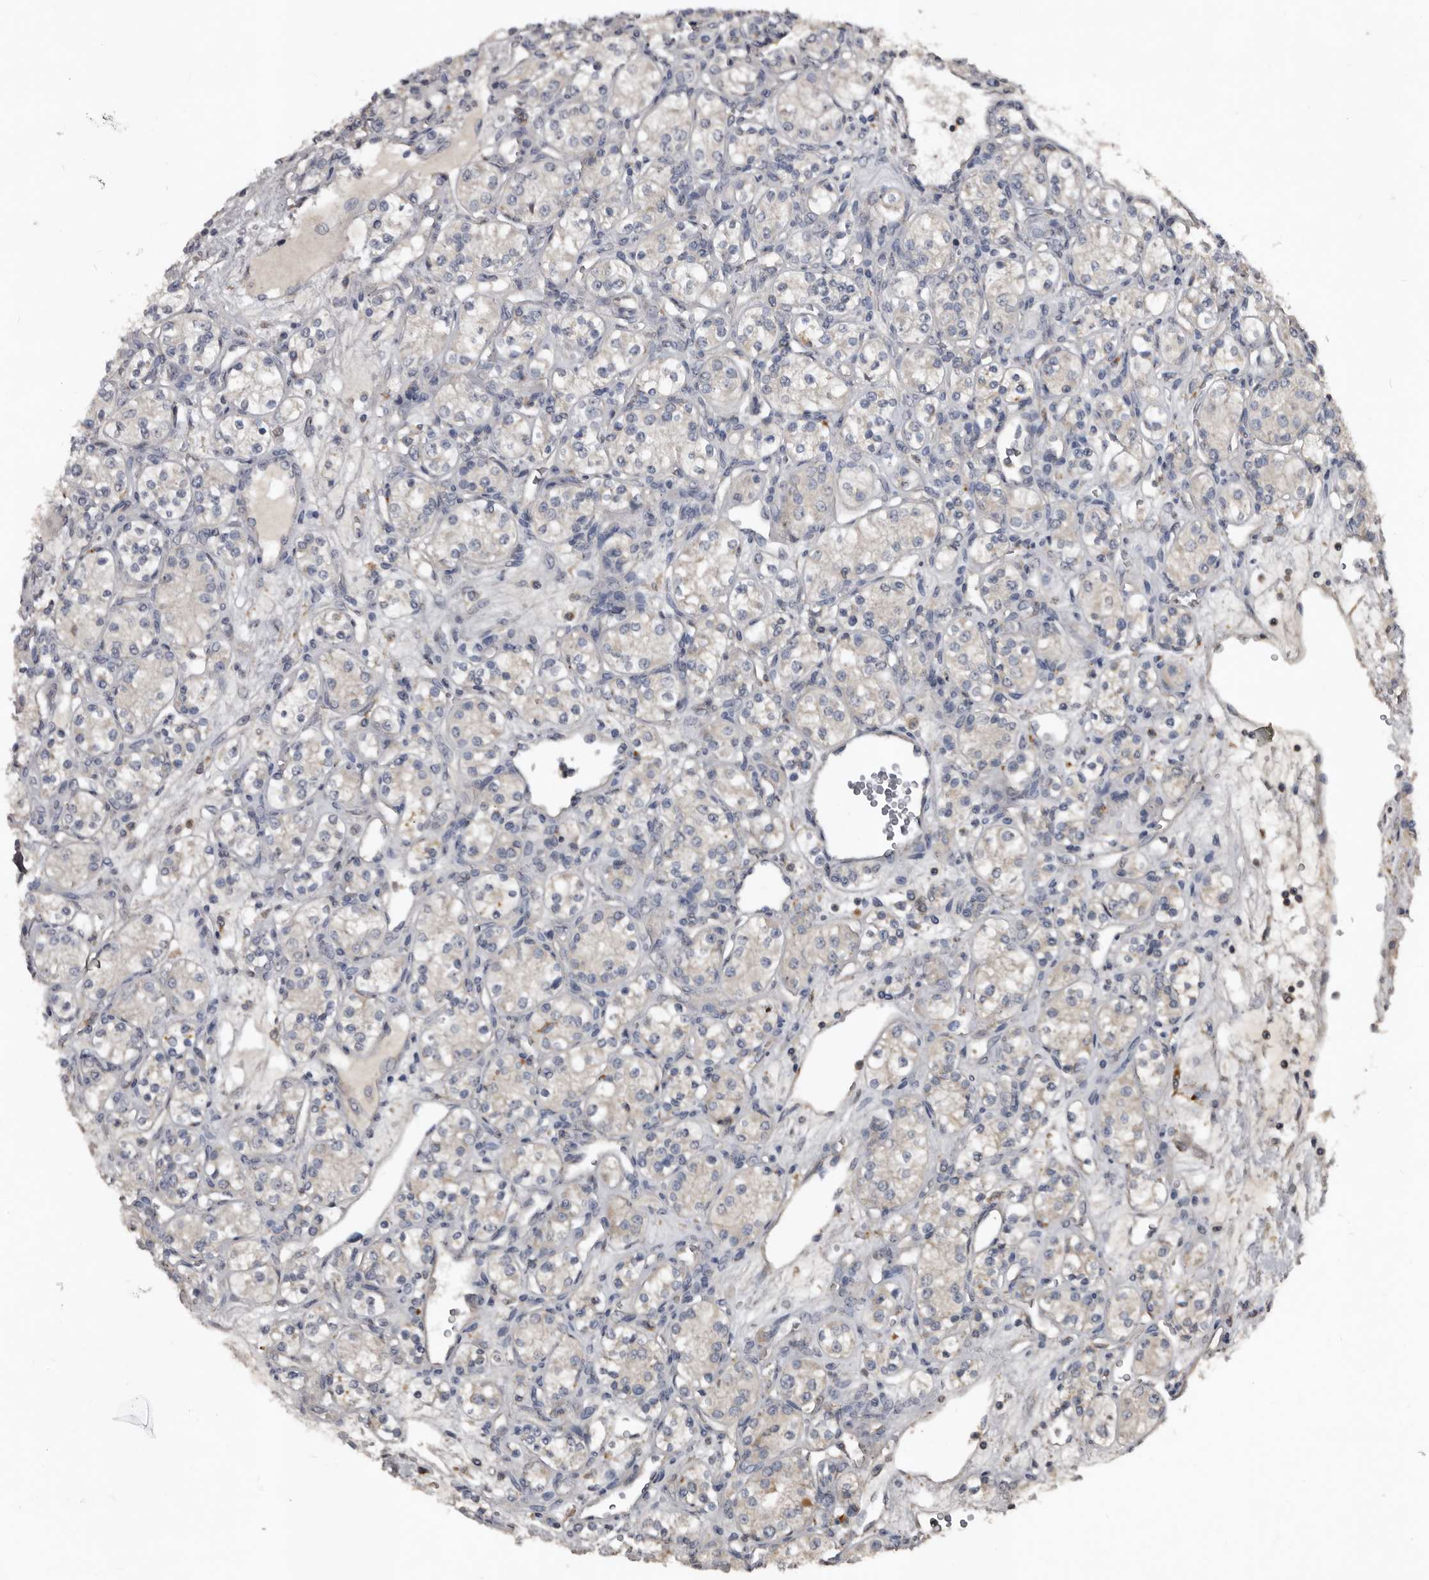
{"staining": {"intensity": "negative", "quantity": "none", "location": "none"}, "tissue": "renal cancer", "cell_type": "Tumor cells", "image_type": "cancer", "snomed": [{"axis": "morphology", "description": "Adenocarcinoma, NOS"}, {"axis": "topography", "description": "Kidney"}], "caption": "Micrograph shows no protein expression in tumor cells of adenocarcinoma (renal) tissue.", "gene": "GREB1", "patient": {"sex": "male", "age": 77}}